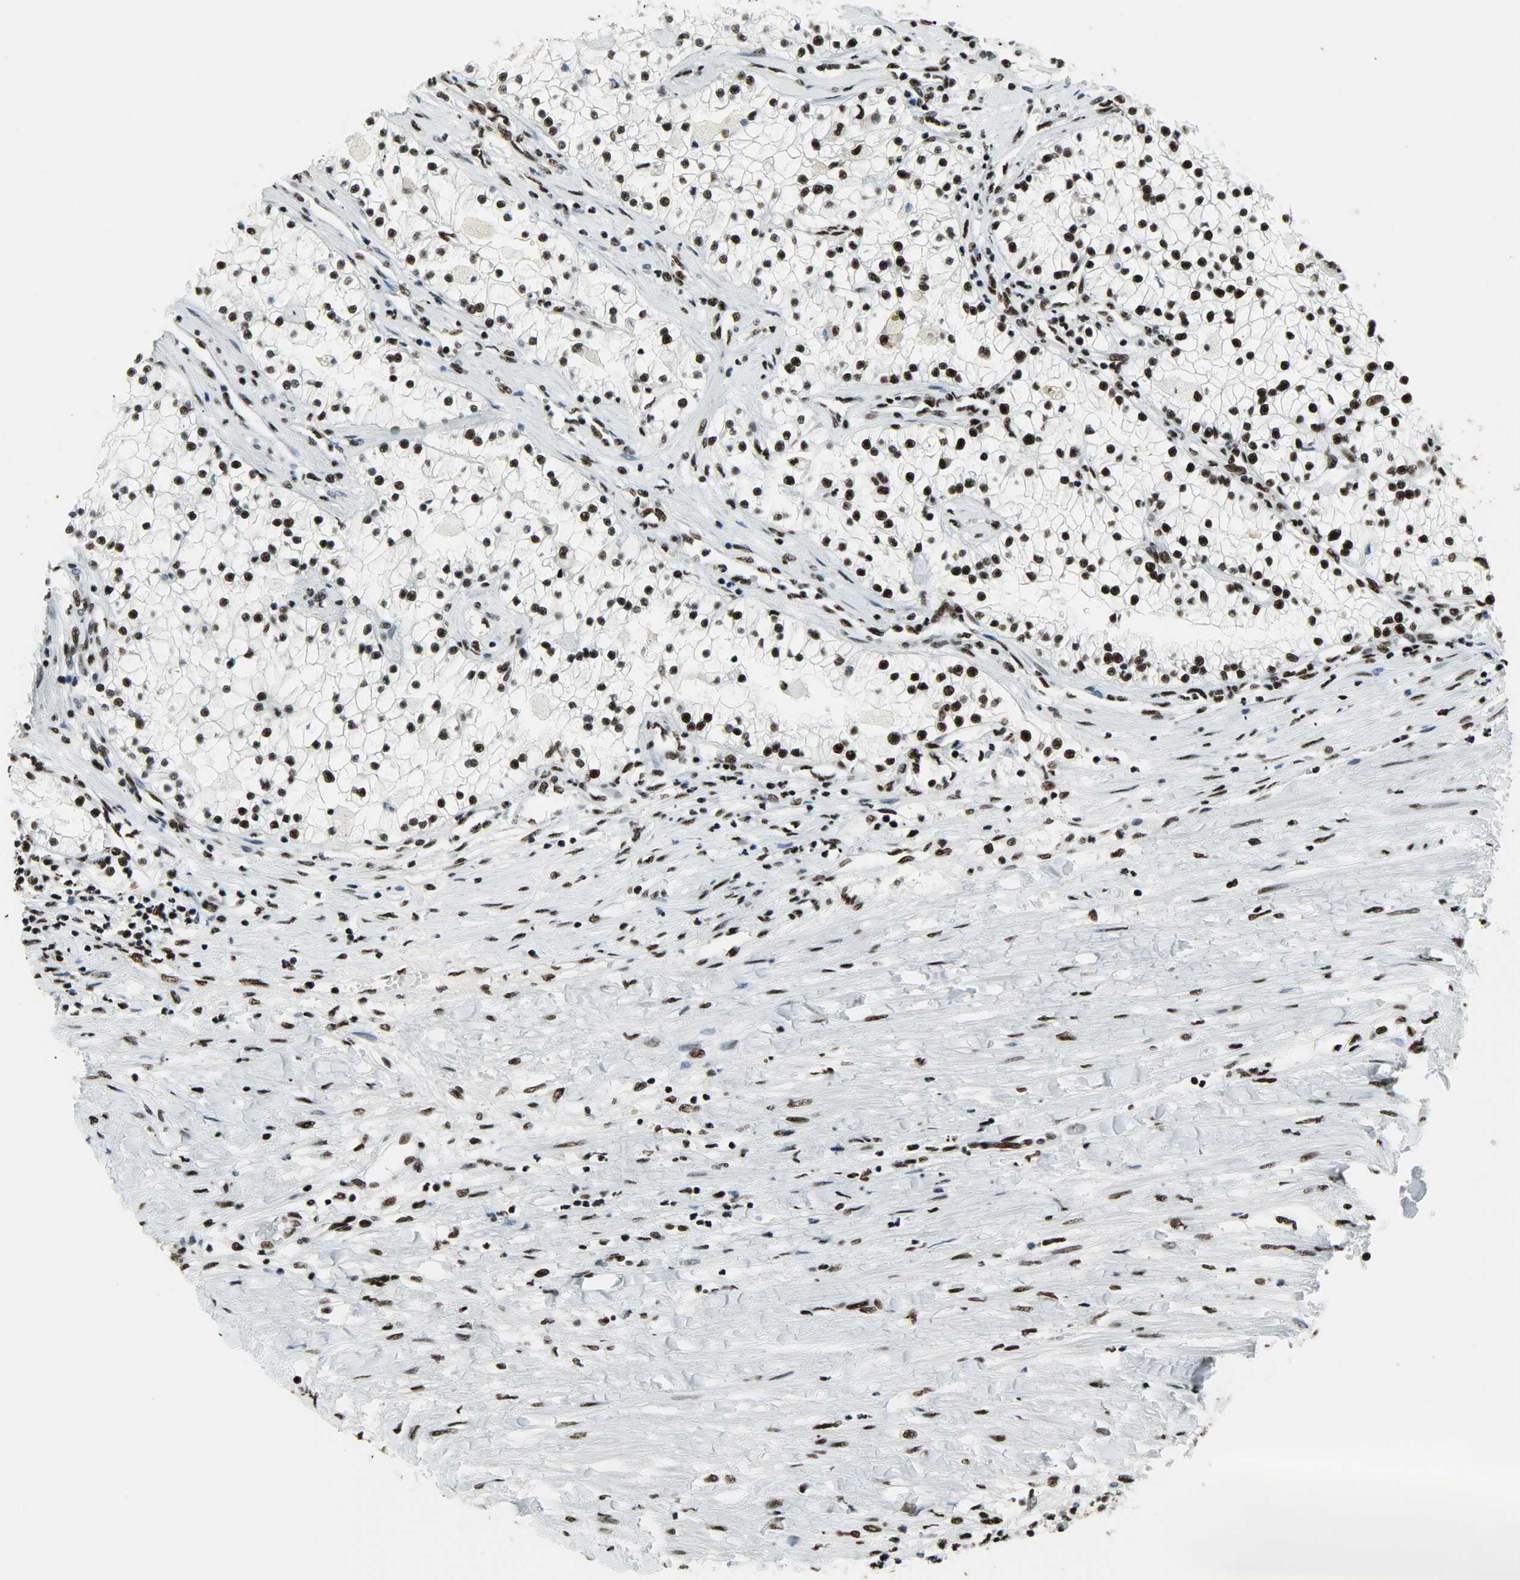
{"staining": {"intensity": "strong", "quantity": ">75%", "location": "nuclear"}, "tissue": "renal cancer", "cell_type": "Tumor cells", "image_type": "cancer", "snomed": [{"axis": "morphology", "description": "Adenocarcinoma, NOS"}, {"axis": "topography", "description": "Kidney"}], "caption": "This histopathology image shows immunohistochemistry staining of human renal cancer, with high strong nuclear positivity in approximately >75% of tumor cells.", "gene": "SNRPA", "patient": {"sex": "male", "age": 68}}